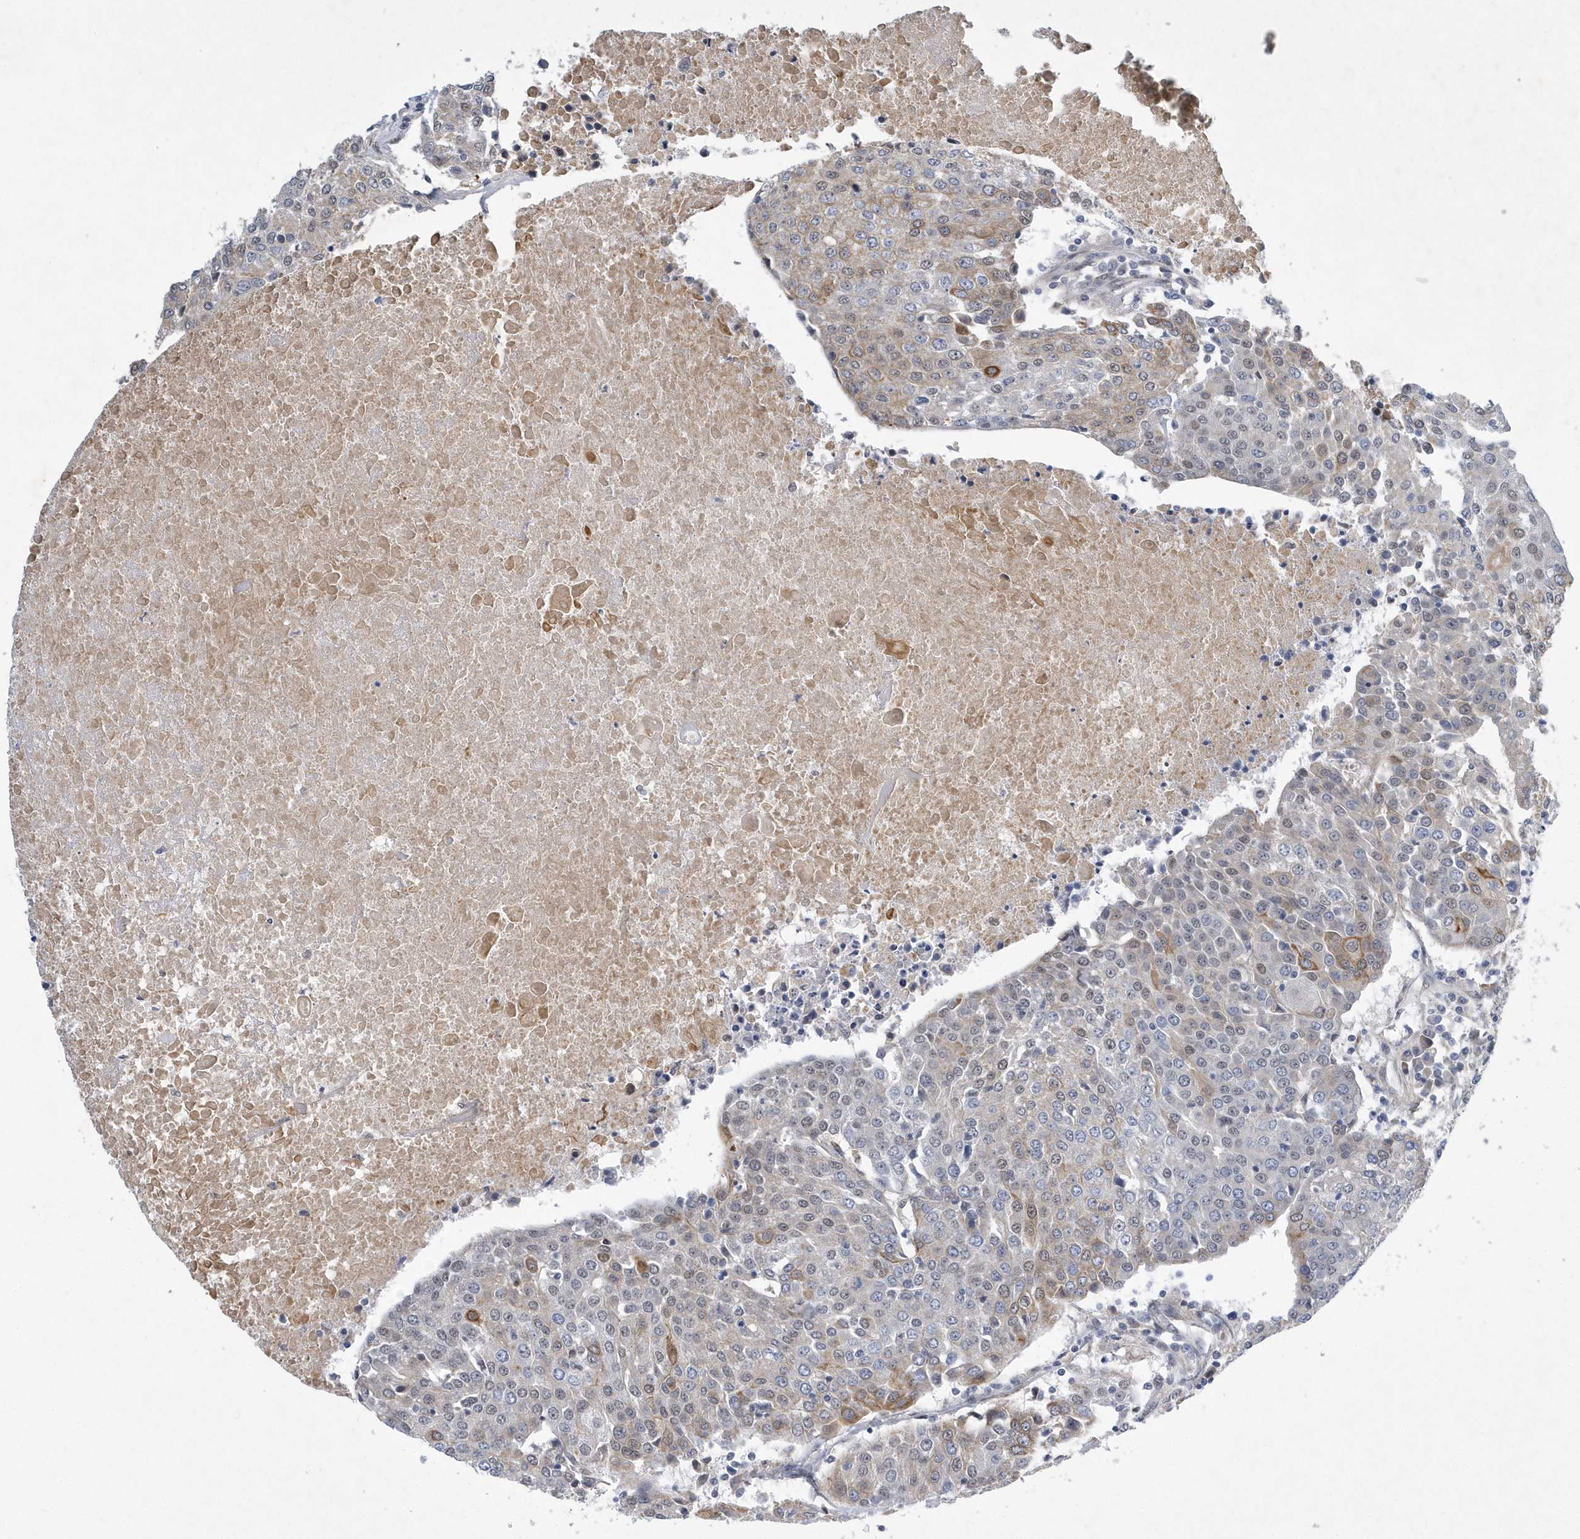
{"staining": {"intensity": "moderate", "quantity": "<25%", "location": "cytoplasmic/membranous"}, "tissue": "urothelial cancer", "cell_type": "Tumor cells", "image_type": "cancer", "snomed": [{"axis": "morphology", "description": "Urothelial carcinoma, High grade"}, {"axis": "topography", "description": "Urinary bladder"}], "caption": "Urothelial cancer tissue reveals moderate cytoplasmic/membranous positivity in approximately <25% of tumor cells The staining was performed using DAB (3,3'-diaminobenzidine), with brown indicating positive protein expression. Nuclei are stained blue with hematoxylin.", "gene": "FAM217A", "patient": {"sex": "female", "age": 85}}